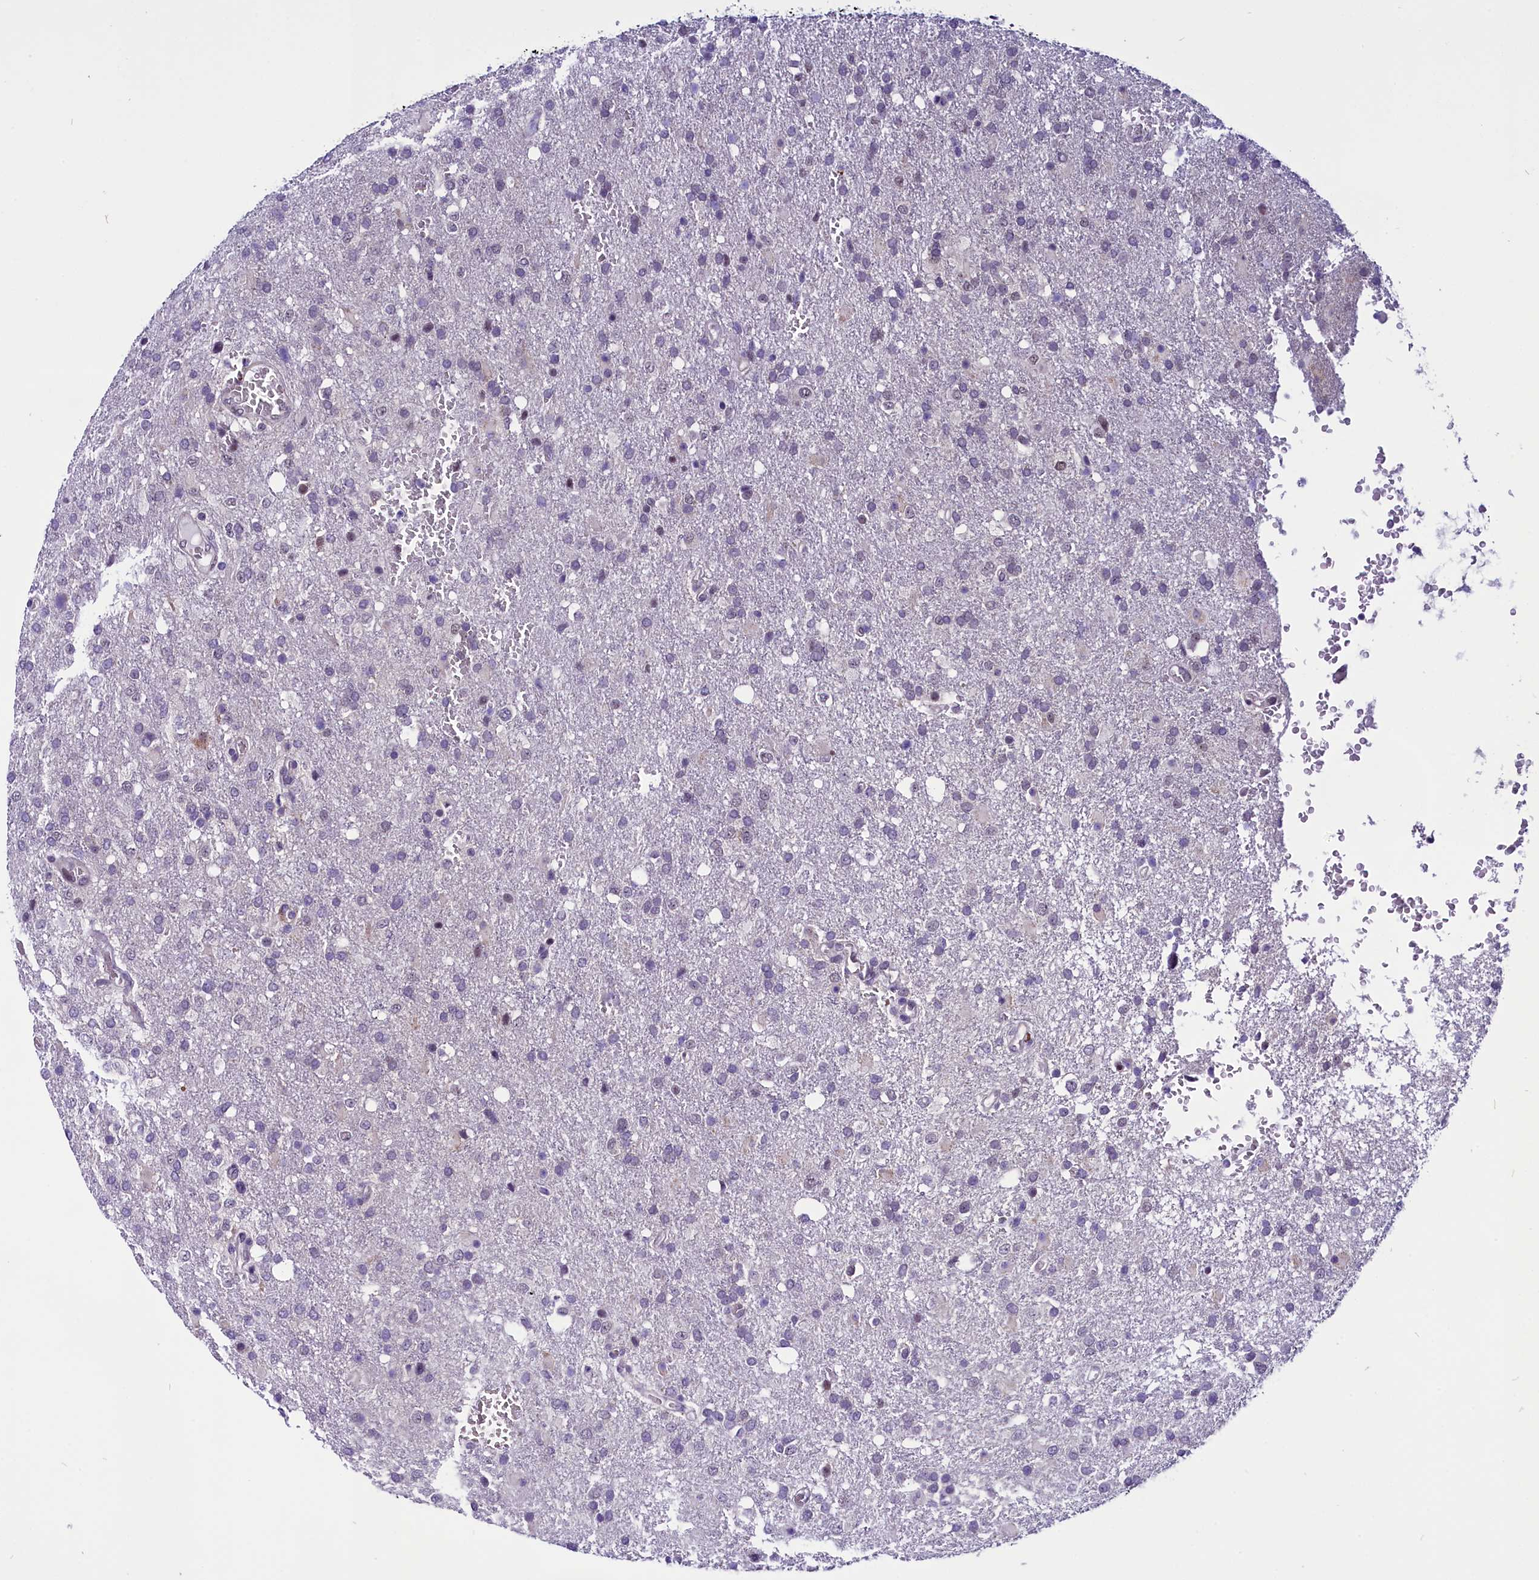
{"staining": {"intensity": "negative", "quantity": "none", "location": "none"}, "tissue": "glioma", "cell_type": "Tumor cells", "image_type": "cancer", "snomed": [{"axis": "morphology", "description": "Glioma, malignant, High grade"}, {"axis": "topography", "description": "Brain"}], "caption": "Malignant glioma (high-grade) stained for a protein using IHC displays no expression tumor cells.", "gene": "CCDC106", "patient": {"sex": "female", "age": 74}}